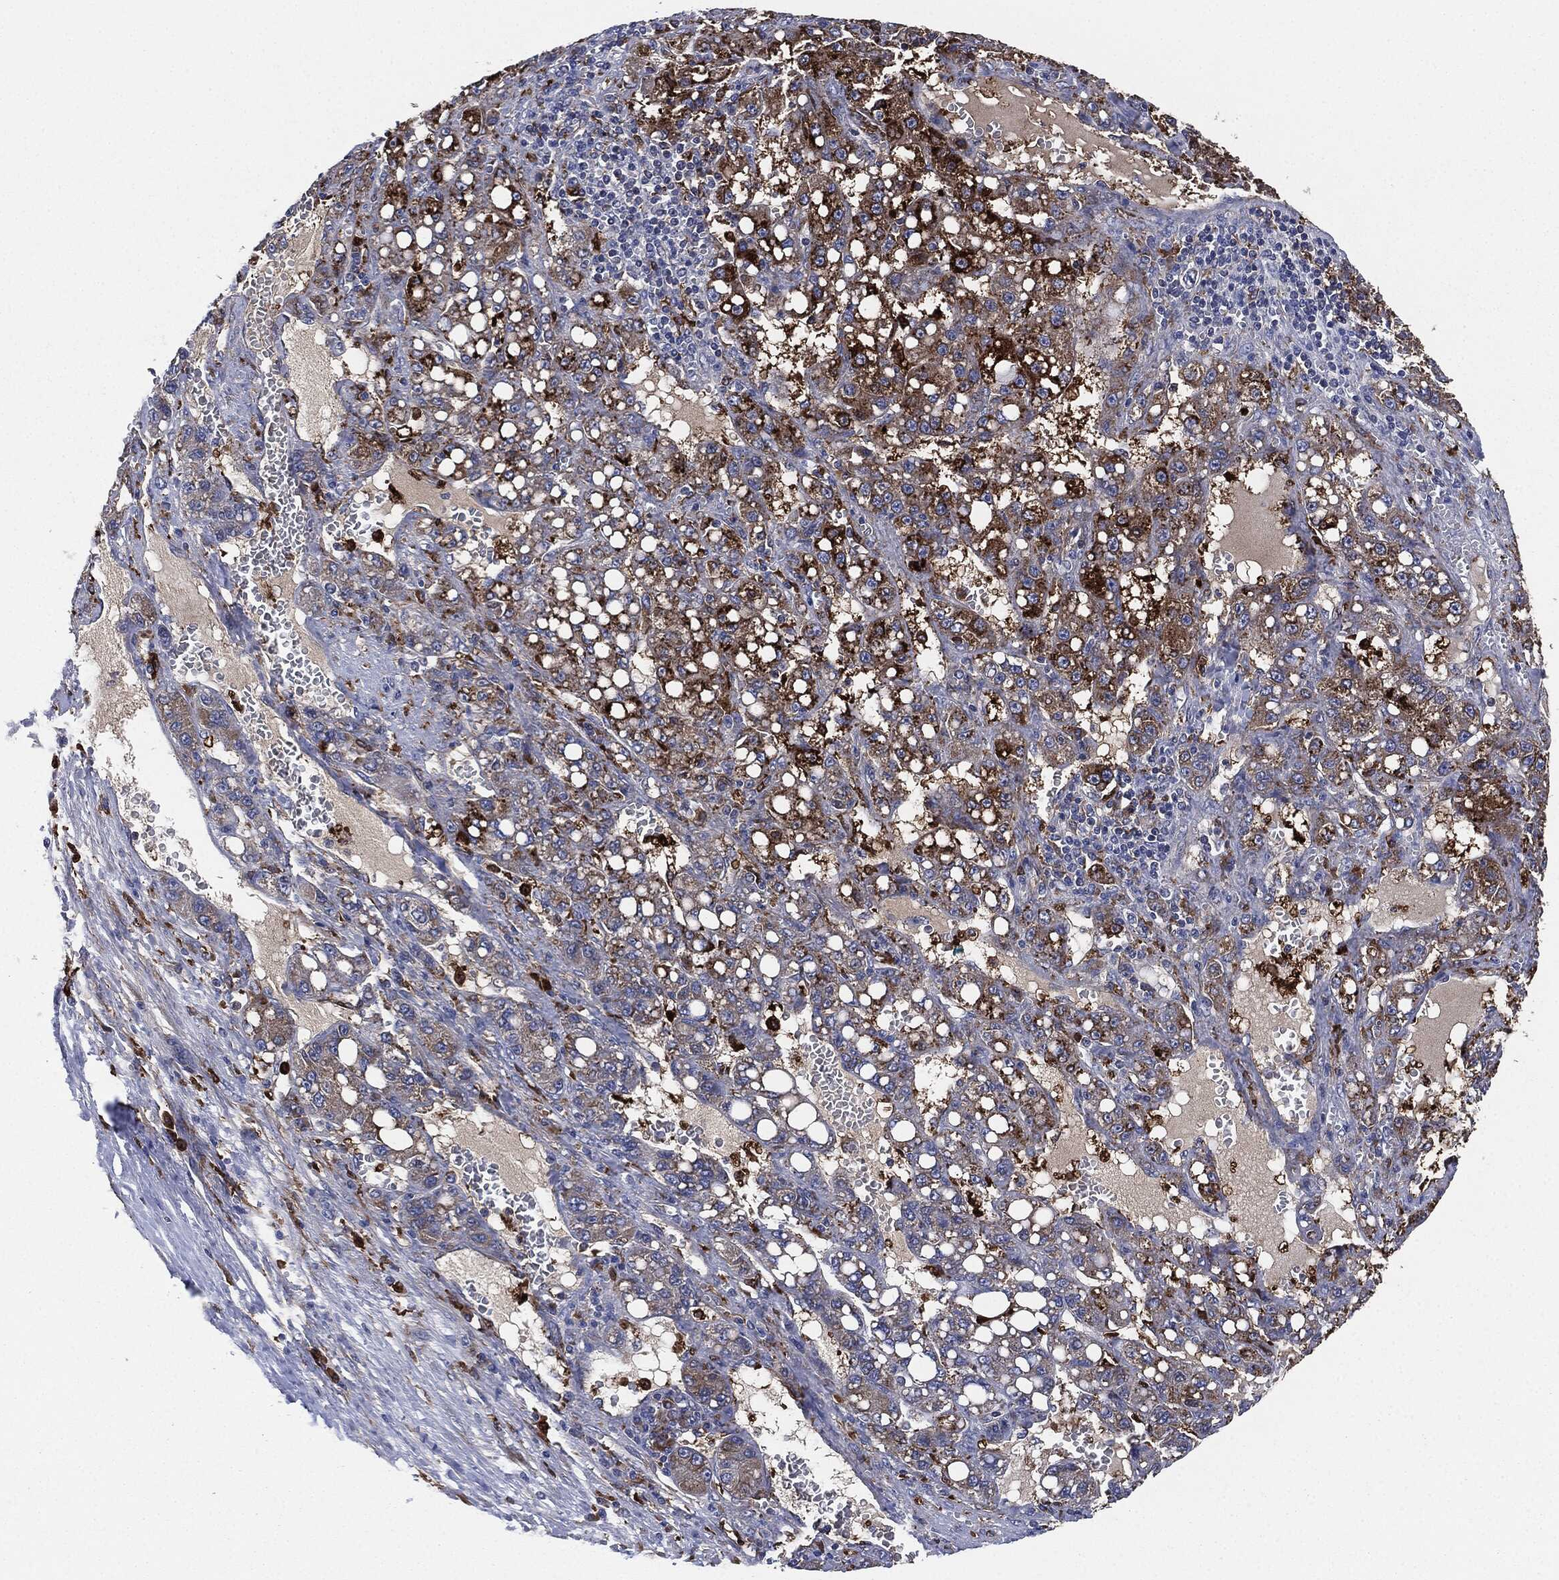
{"staining": {"intensity": "strong", "quantity": ">75%", "location": "cytoplasmic/membranous"}, "tissue": "liver cancer", "cell_type": "Tumor cells", "image_type": "cancer", "snomed": [{"axis": "morphology", "description": "Carcinoma, Hepatocellular, NOS"}, {"axis": "topography", "description": "Liver"}], "caption": "Liver cancer stained with DAB immunohistochemistry demonstrates high levels of strong cytoplasmic/membranous staining in about >75% of tumor cells. The staining is performed using DAB brown chromogen to label protein expression. The nuclei are counter-stained blue using hematoxylin.", "gene": "TMEM11", "patient": {"sex": "female", "age": 65}}